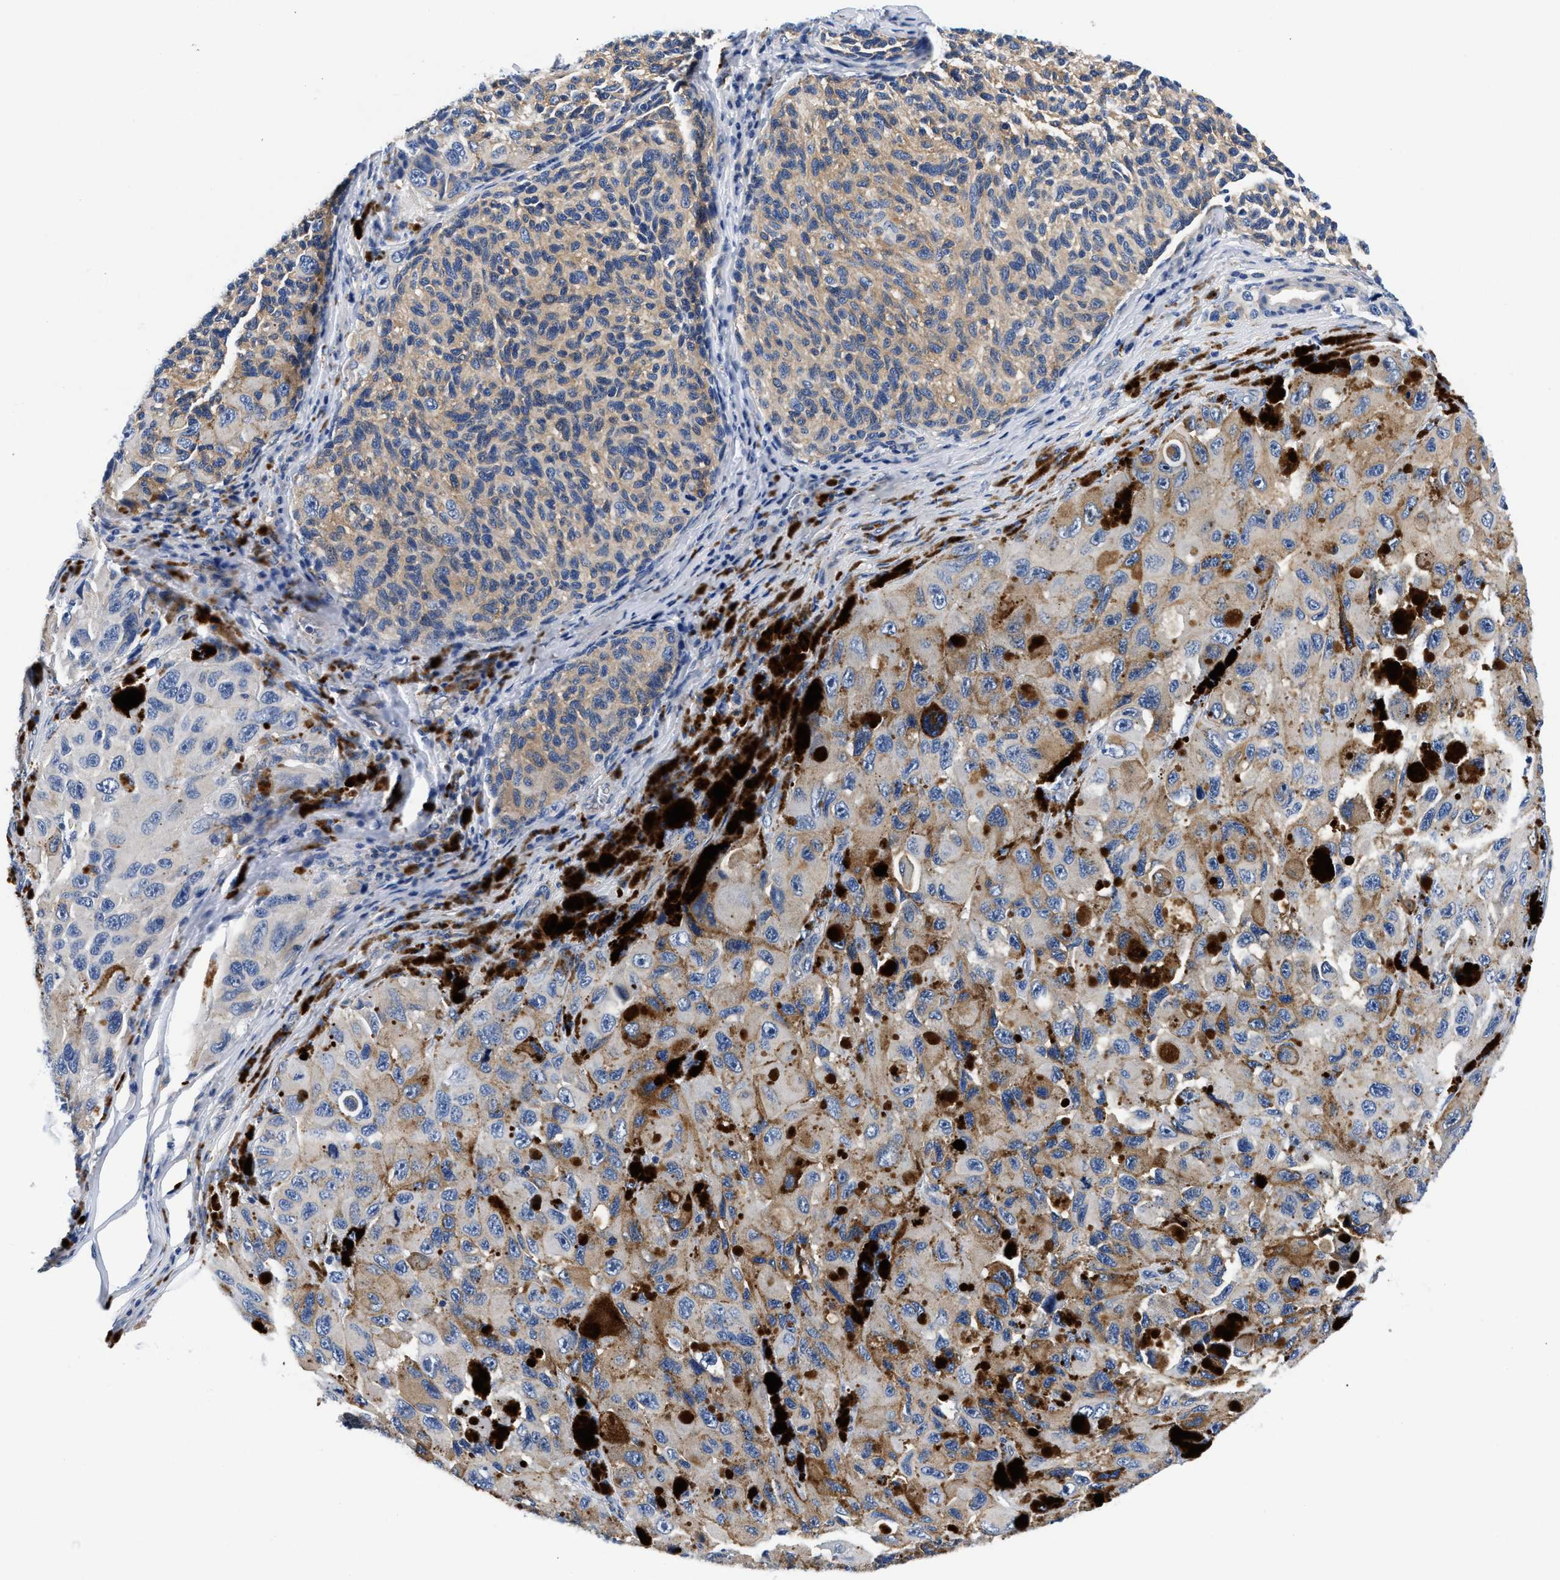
{"staining": {"intensity": "moderate", "quantity": ">75%", "location": "cytoplasmic/membranous"}, "tissue": "melanoma", "cell_type": "Tumor cells", "image_type": "cancer", "snomed": [{"axis": "morphology", "description": "Malignant melanoma, NOS"}, {"axis": "topography", "description": "Skin"}], "caption": "The immunohistochemical stain labels moderate cytoplasmic/membranous positivity in tumor cells of melanoma tissue.", "gene": "P2RY4", "patient": {"sex": "female", "age": 73}}